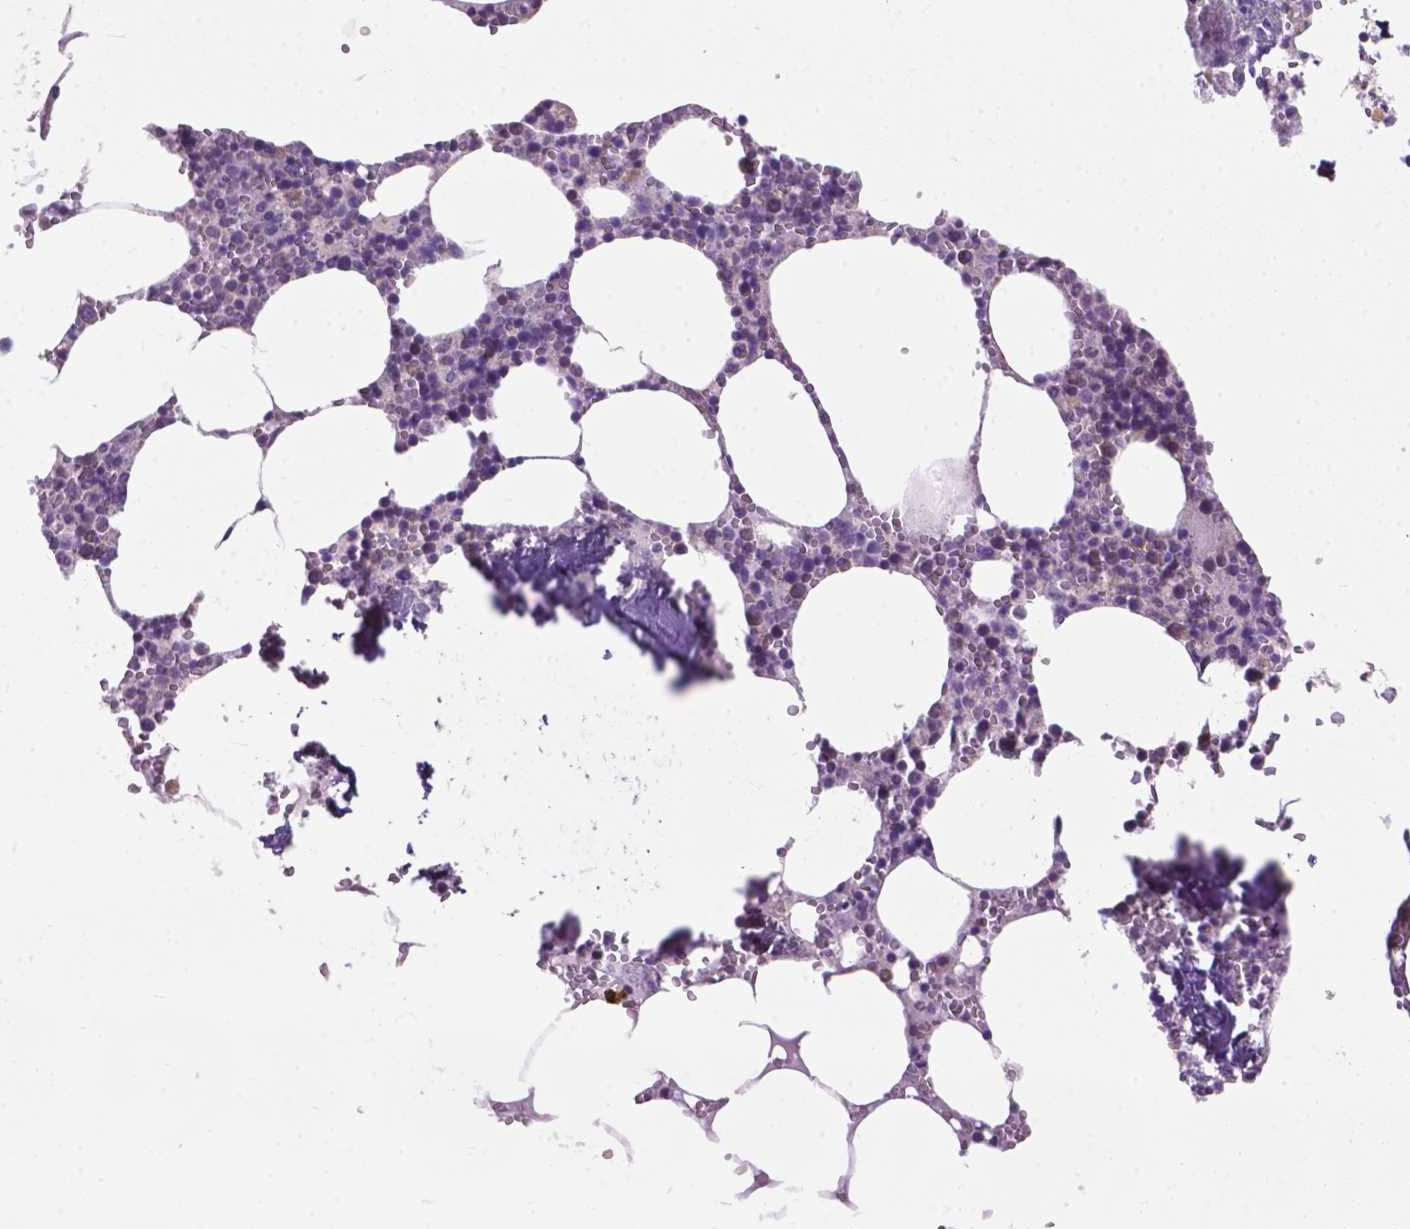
{"staining": {"intensity": "weak", "quantity": "<25%", "location": "cytoplasmic/membranous"}, "tissue": "bone marrow", "cell_type": "Hematopoietic cells", "image_type": "normal", "snomed": [{"axis": "morphology", "description": "Normal tissue, NOS"}, {"axis": "topography", "description": "Bone marrow"}], "caption": "Immunohistochemistry of normal human bone marrow displays no positivity in hematopoietic cells. (Stains: DAB immunohistochemistry (IHC) with hematoxylin counter stain, Microscopy: brightfield microscopy at high magnification).", "gene": "MZT1", "patient": {"sex": "male", "age": 54}}